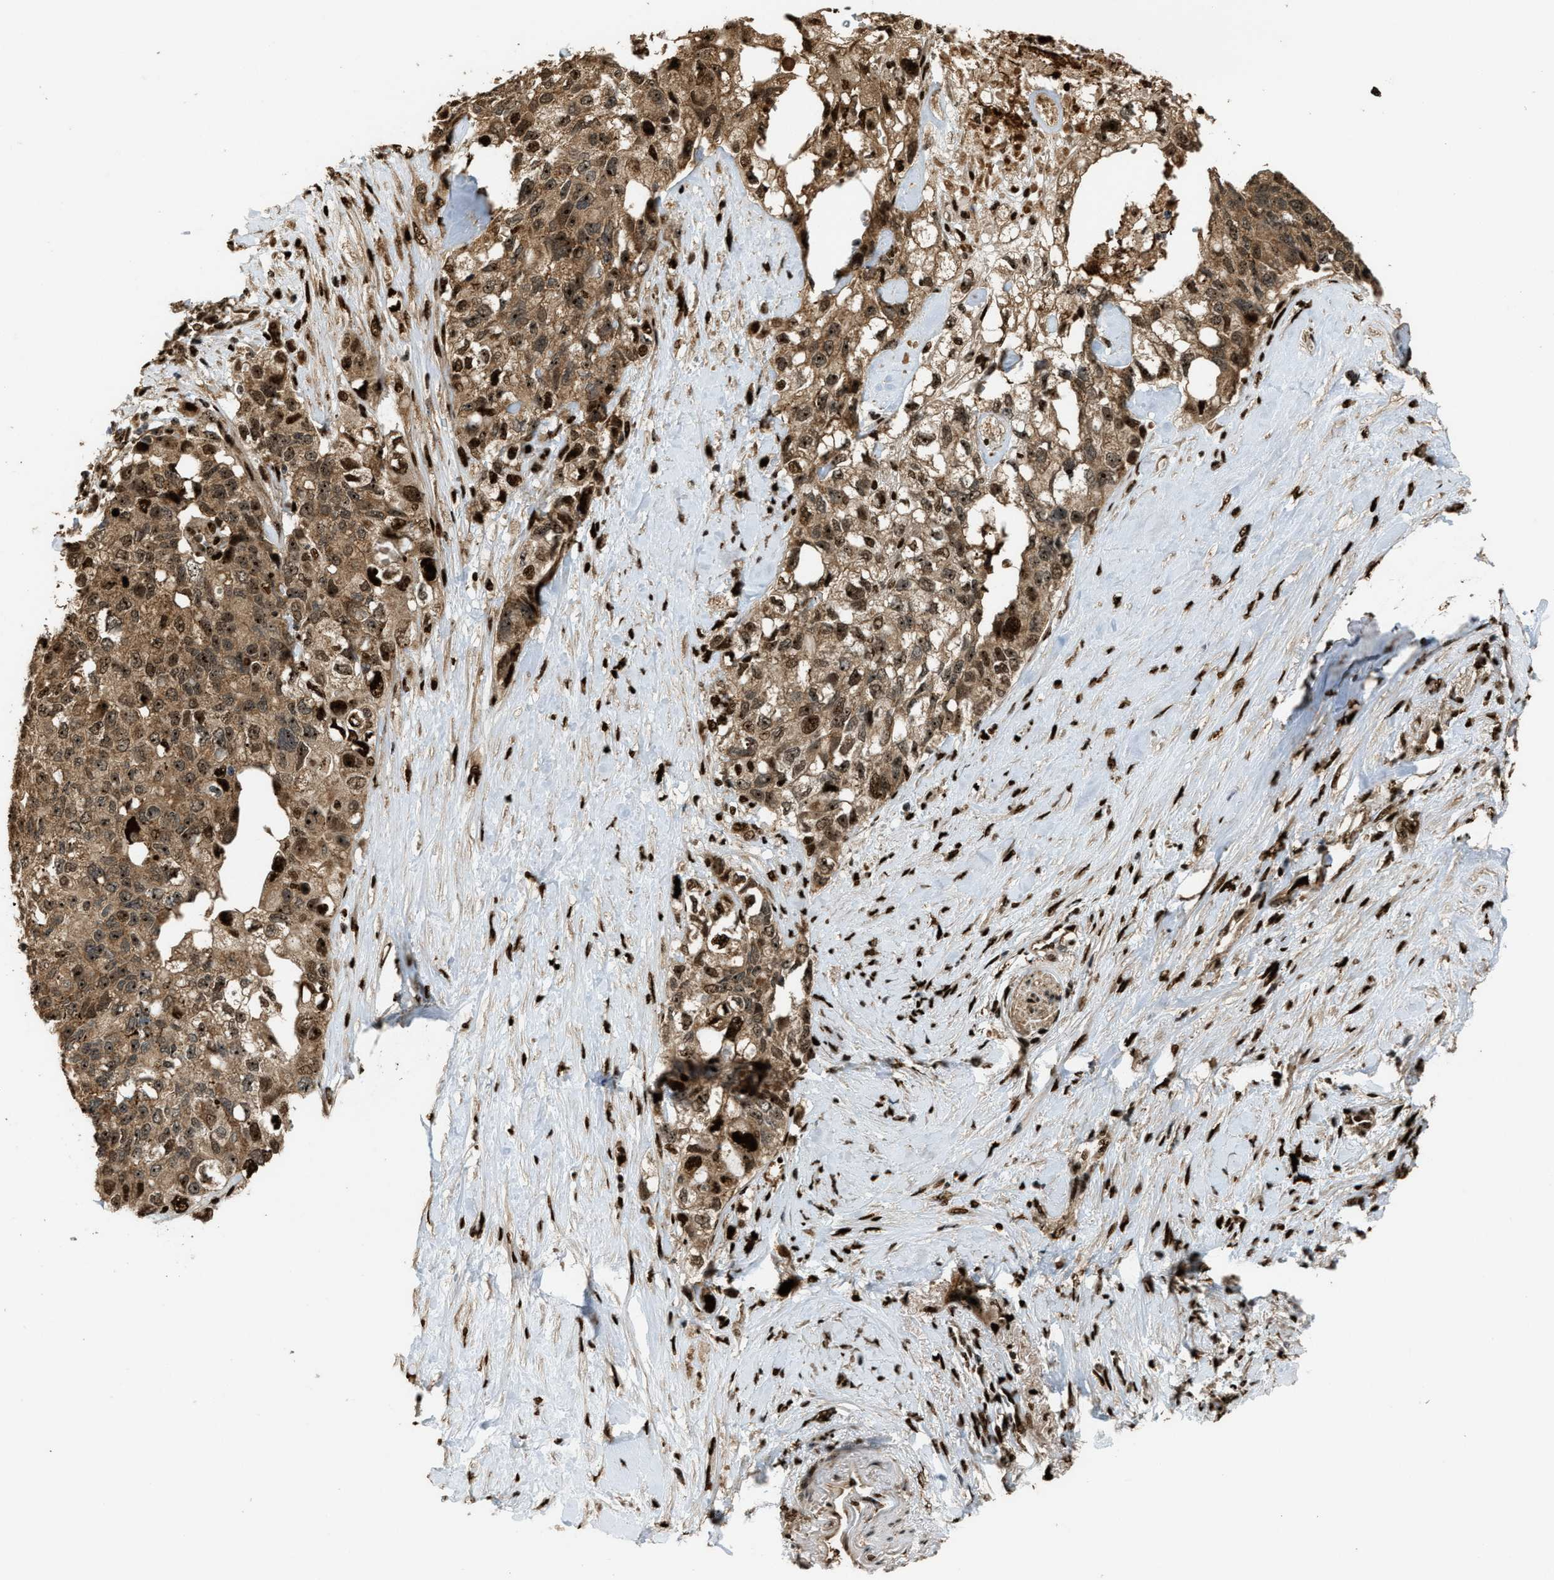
{"staining": {"intensity": "moderate", "quantity": ">75%", "location": "cytoplasmic/membranous,nuclear"}, "tissue": "pancreatic cancer", "cell_type": "Tumor cells", "image_type": "cancer", "snomed": [{"axis": "morphology", "description": "Adenocarcinoma, NOS"}, {"axis": "topography", "description": "Pancreas"}], "caption": "Human pancreatic cancer stained with a protein marker reveals moderate staining in tumor cells.", "gene": "ZNF687", "patient": {"sex": "female", "age": 56}}